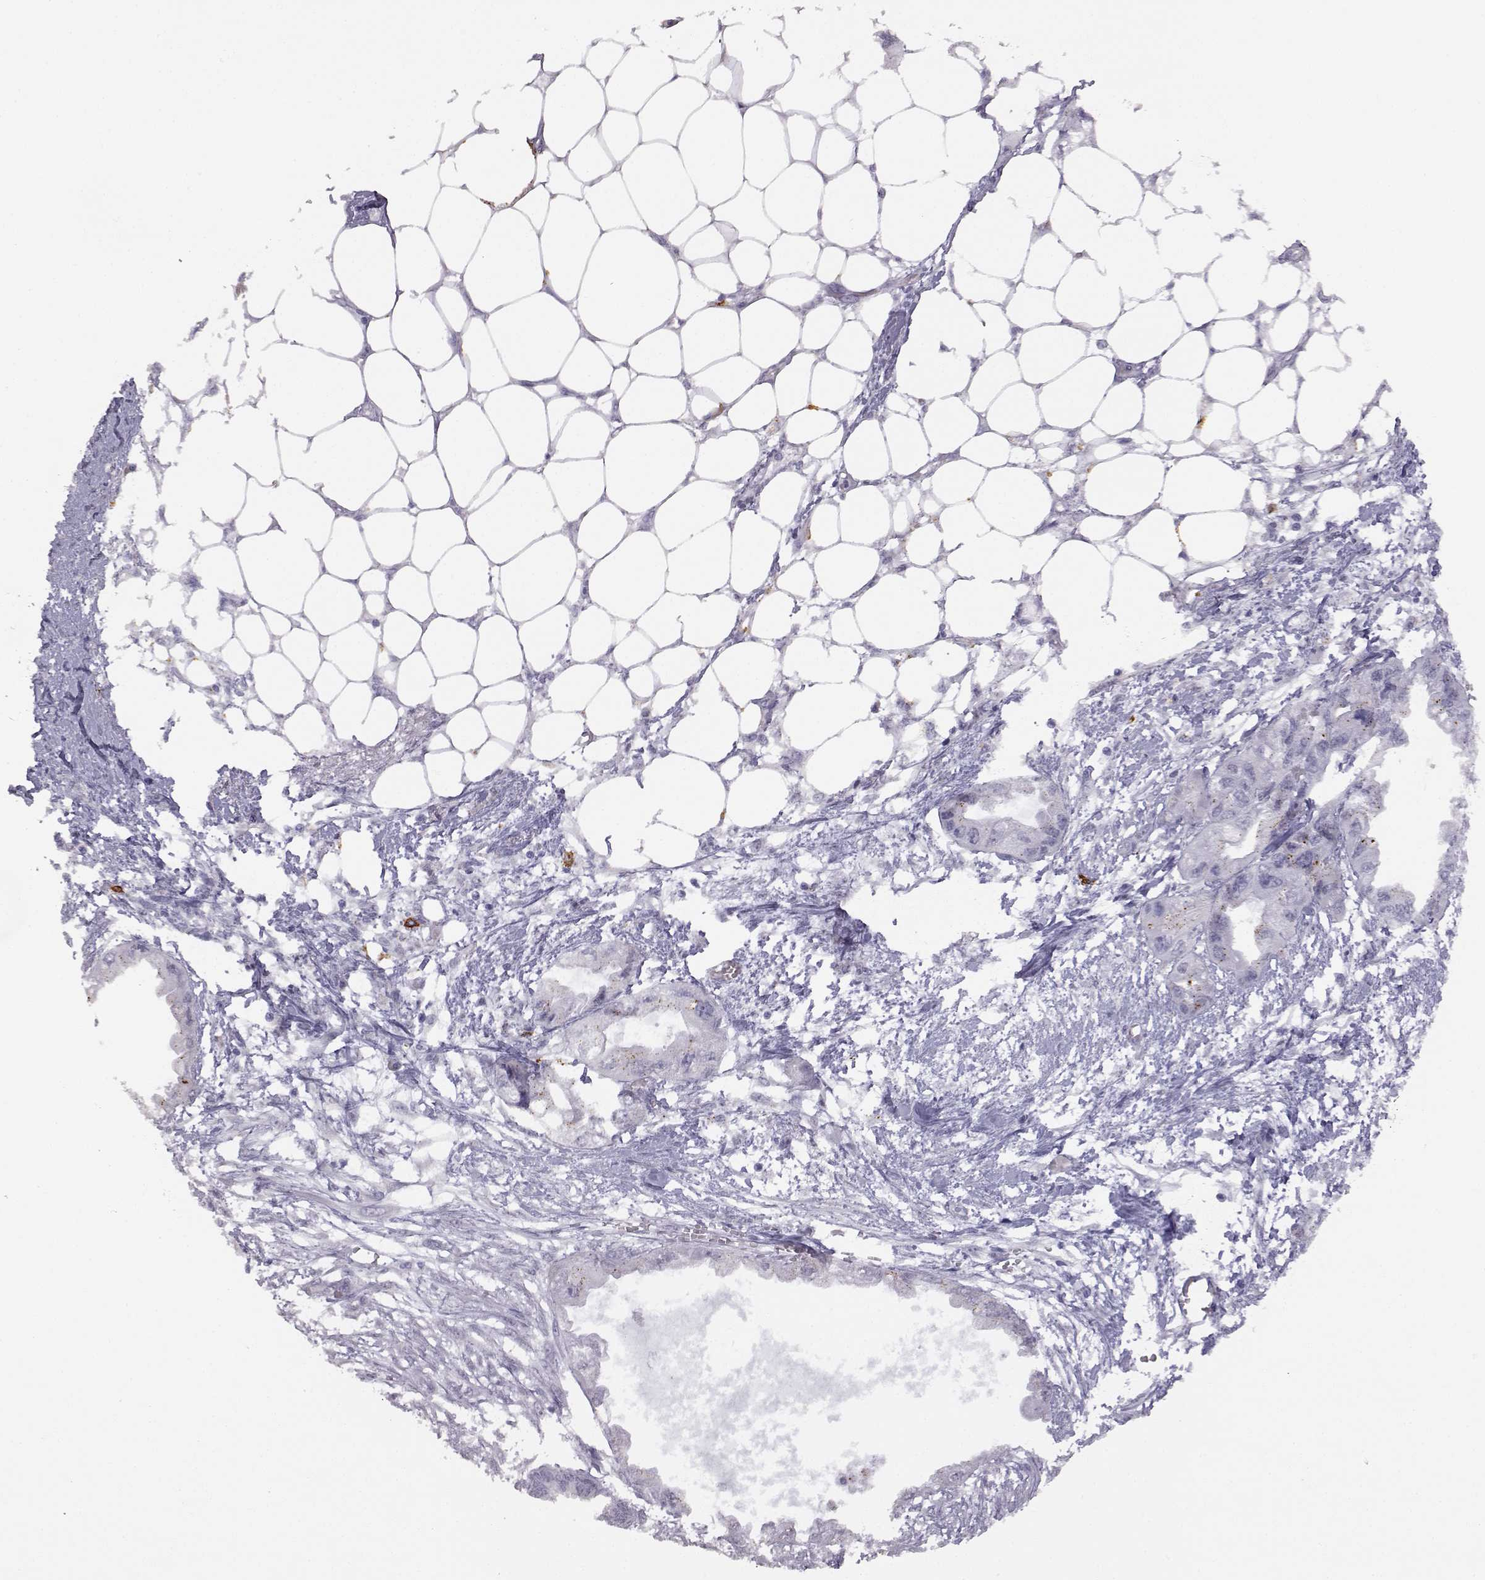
{"staining": {"intensity": "negative", "quantity": "none", "location": "none"}, "tissue": "endometrial cancer", "cell_type": "Tumor cells", "image_type": "cancer", "snomed": [{"axis": "morphology", "description": "Adenocarcinoma, NOS"}, {"axis": "morphology", "description": "Adenocarcinoma, metastatic, NOS"}, {"axis": "topography", "description": "Adipose tissue"}, {"axis": "topography", "description": "Endometrium"}], "caption": "An image of human metastatic adenocarcinoma (endometrial) is negative for staining in tumor cells.", "gene": "VGF", "patient": {"sex": "female", "age": 67}}